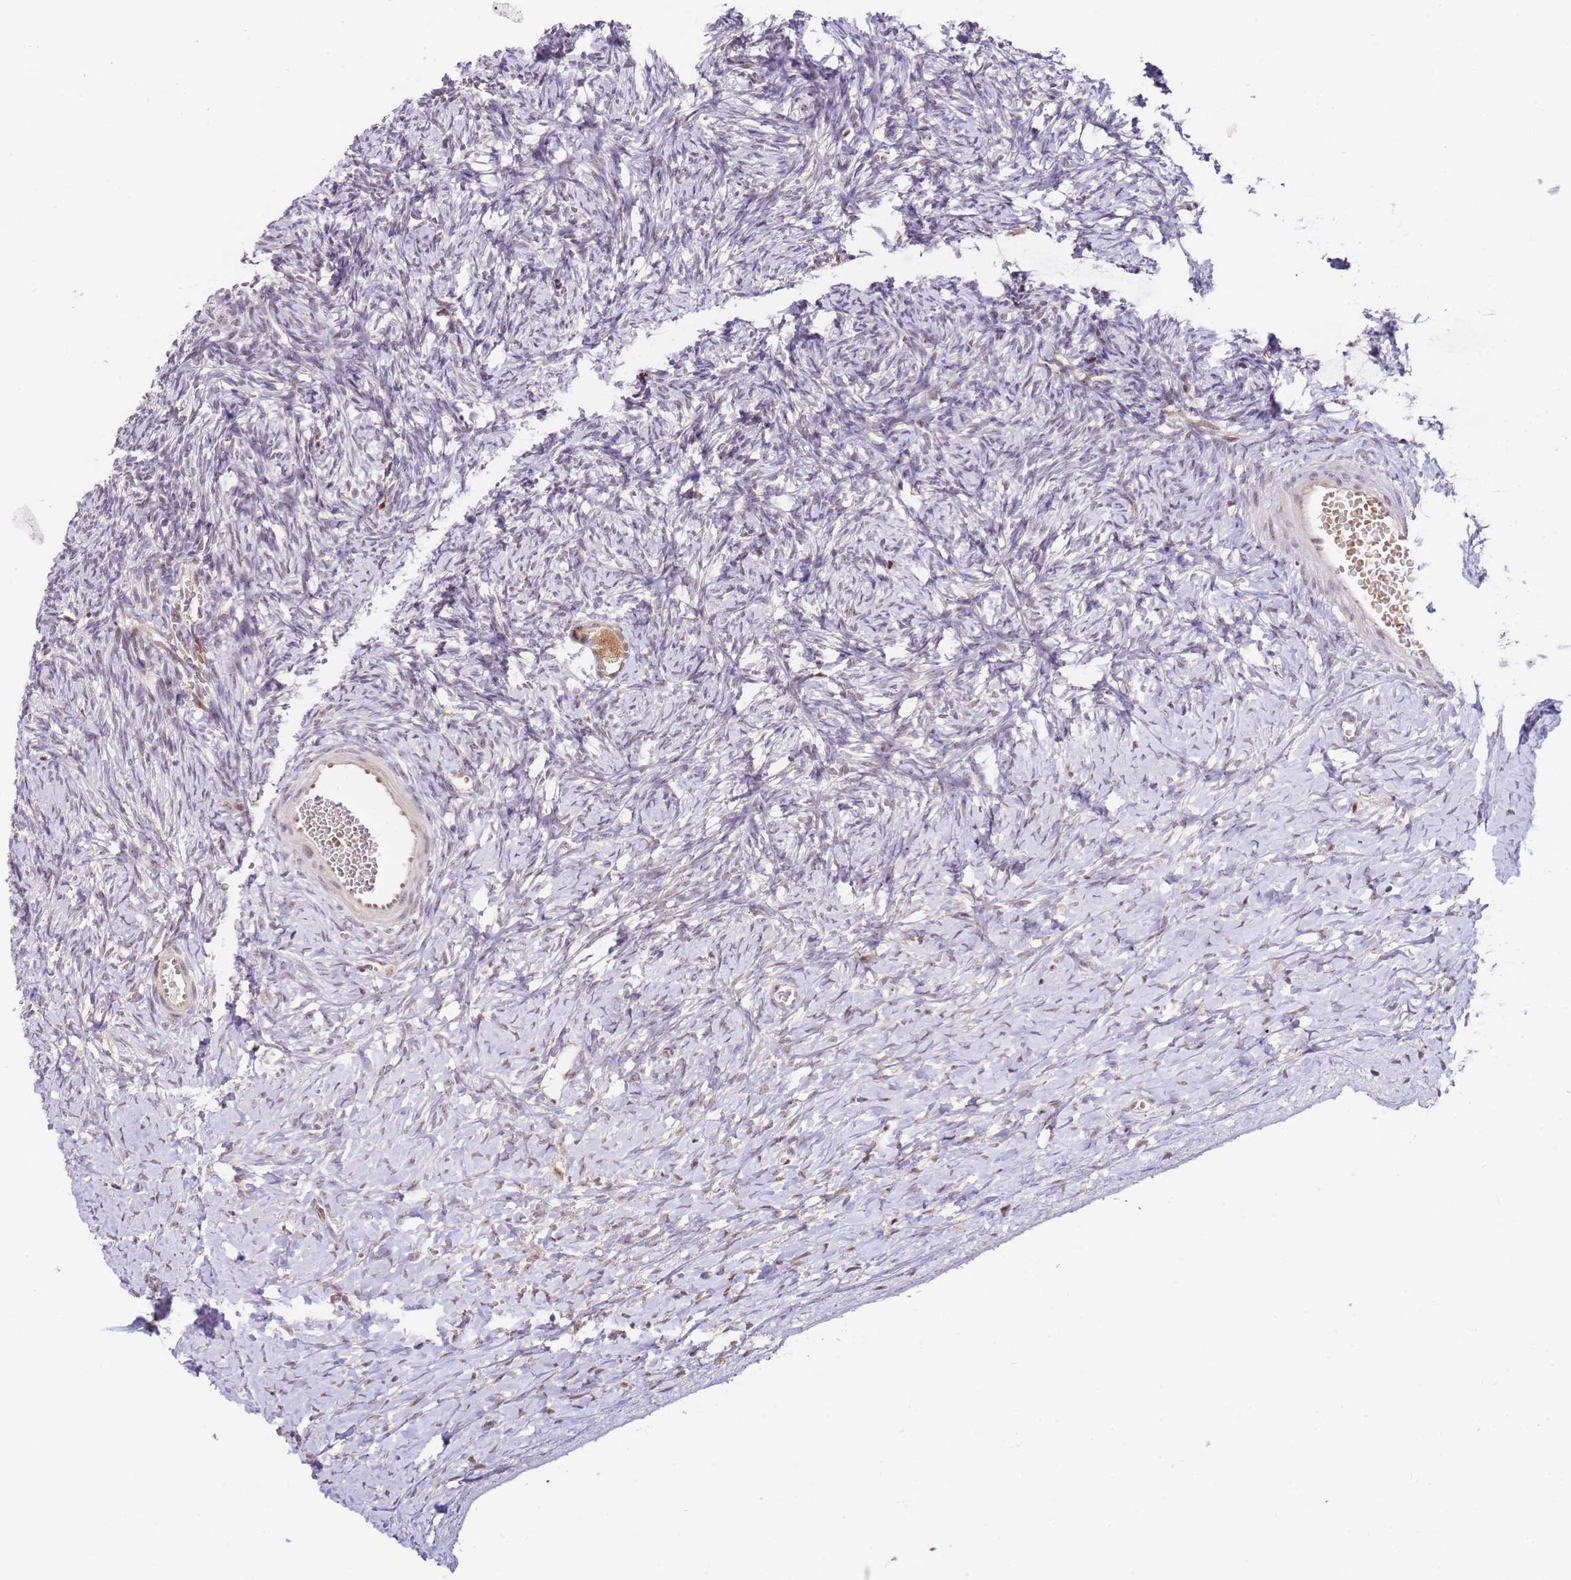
{"staining": {"intensity": "weak", "quantity": "25%-75%", "location": "nuclear"}, "tissue": "ovary", "cell_type": "Follicle cells", "image_type": "normal", "snomed": [{"axis": "morphology", "description": "Normal tissue, NOS"}, {"axis": "morphology", "description": "Developmental malformation"}, {"axis": "topography", "description": "Ovary"}], "caption": "Immunohistochemical staining of benign human ovary displays weak nuclear protein positivity in approximately 25%-75% of follicle cells.", "gene": "LGALSL", "patient": {"sex": "female", "age": 39}}